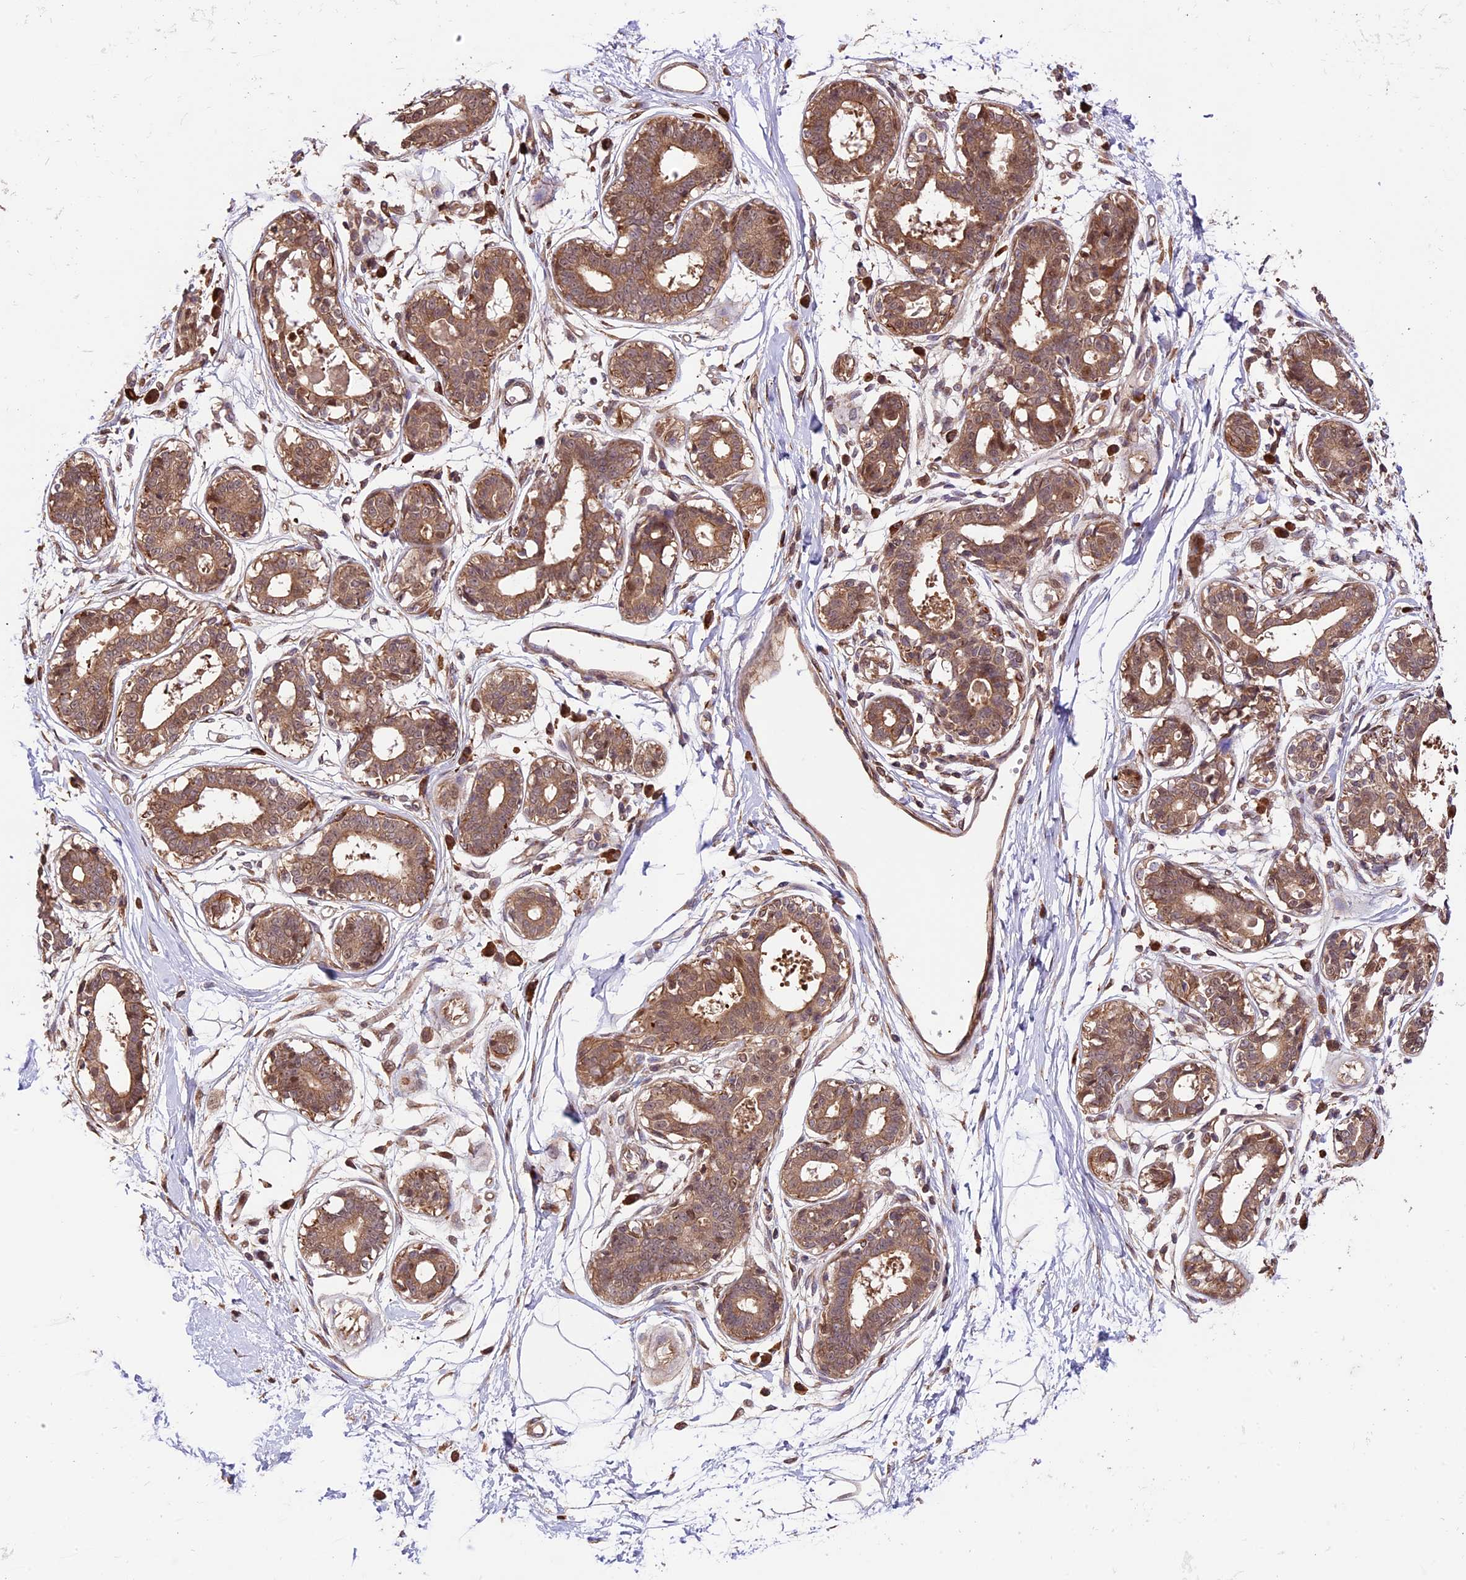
{"staining": {"intensity": "moderate", "quantity": "25%-75%", "location": "cytoplasmic/membranous,nuclear"}, "tissue": "breast", "cell_type": "Adipocytes", "image_type": "normal", "snomed": [{"axis": "morphology", "description": "Normal tissue, NOS"}, {"axis": "topography", "description": "Breast"}], "caption": "Protein staining of benign breast exhibits moderate cytoplasmic/membranous,nuclear staining in about 25%-75% of adipocytes.", "gene": "HDAC5", "patient": {"sex": "female", "age": 45}}